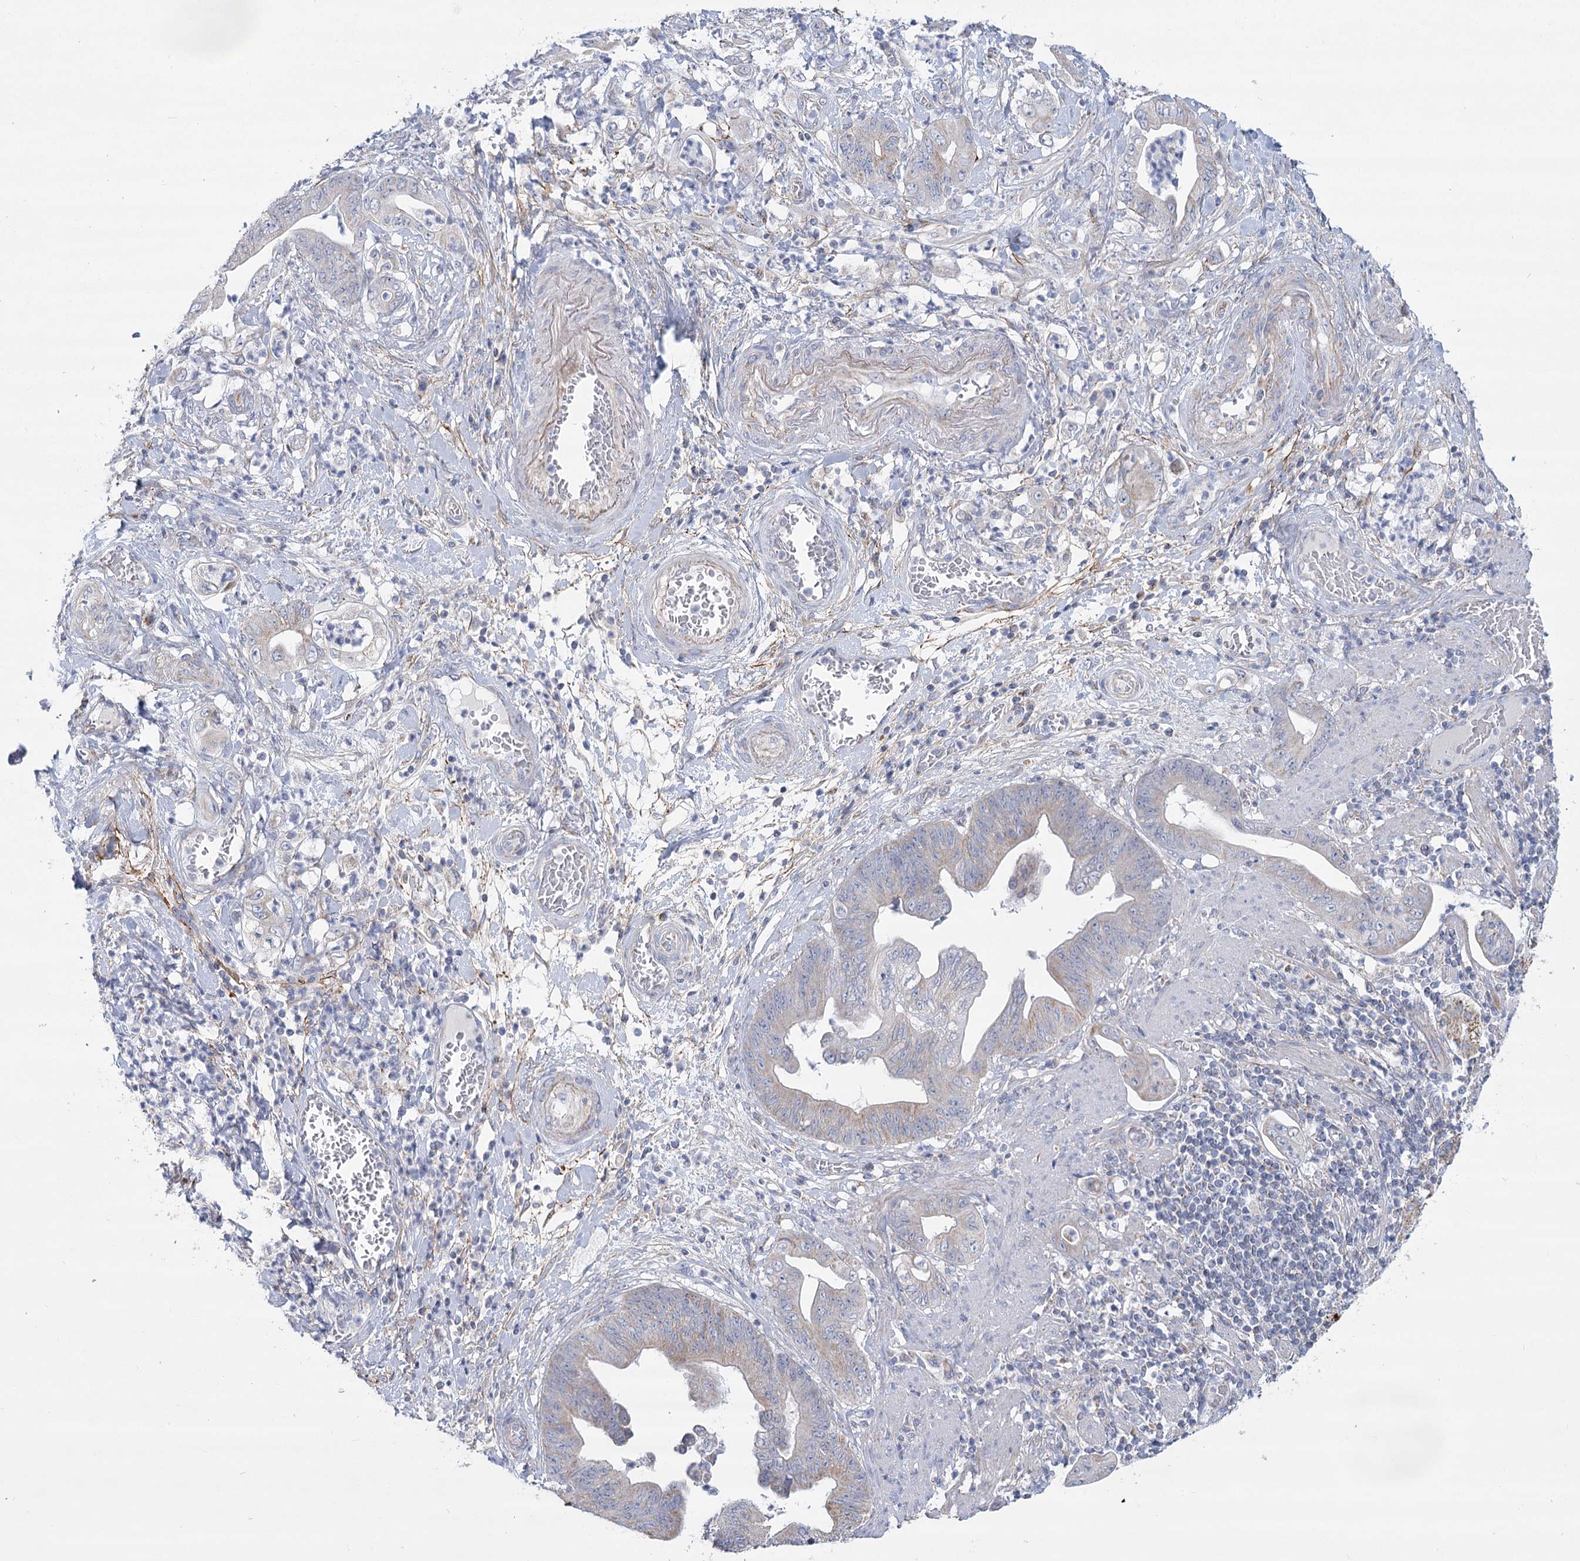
{"staining": {"intensity": "negative", "quantity": "none", "location": "none"}, "tissue": "stomach cancer", "cell_type": "Tumor cells", "image_type": "cancer", "snomed": [{"axis": "morphology", "description": "Adenocarcinoma, NOS"}, {"axis": "topography", "description": "Stomach"}], "caption": "Stomach cancer (adenocarcinoma) stained for a protein using immunohistochemistry exhibits no expression tumor cells.", "gene": "SNX7", "patient": {"sex": "female", "age": 73}}